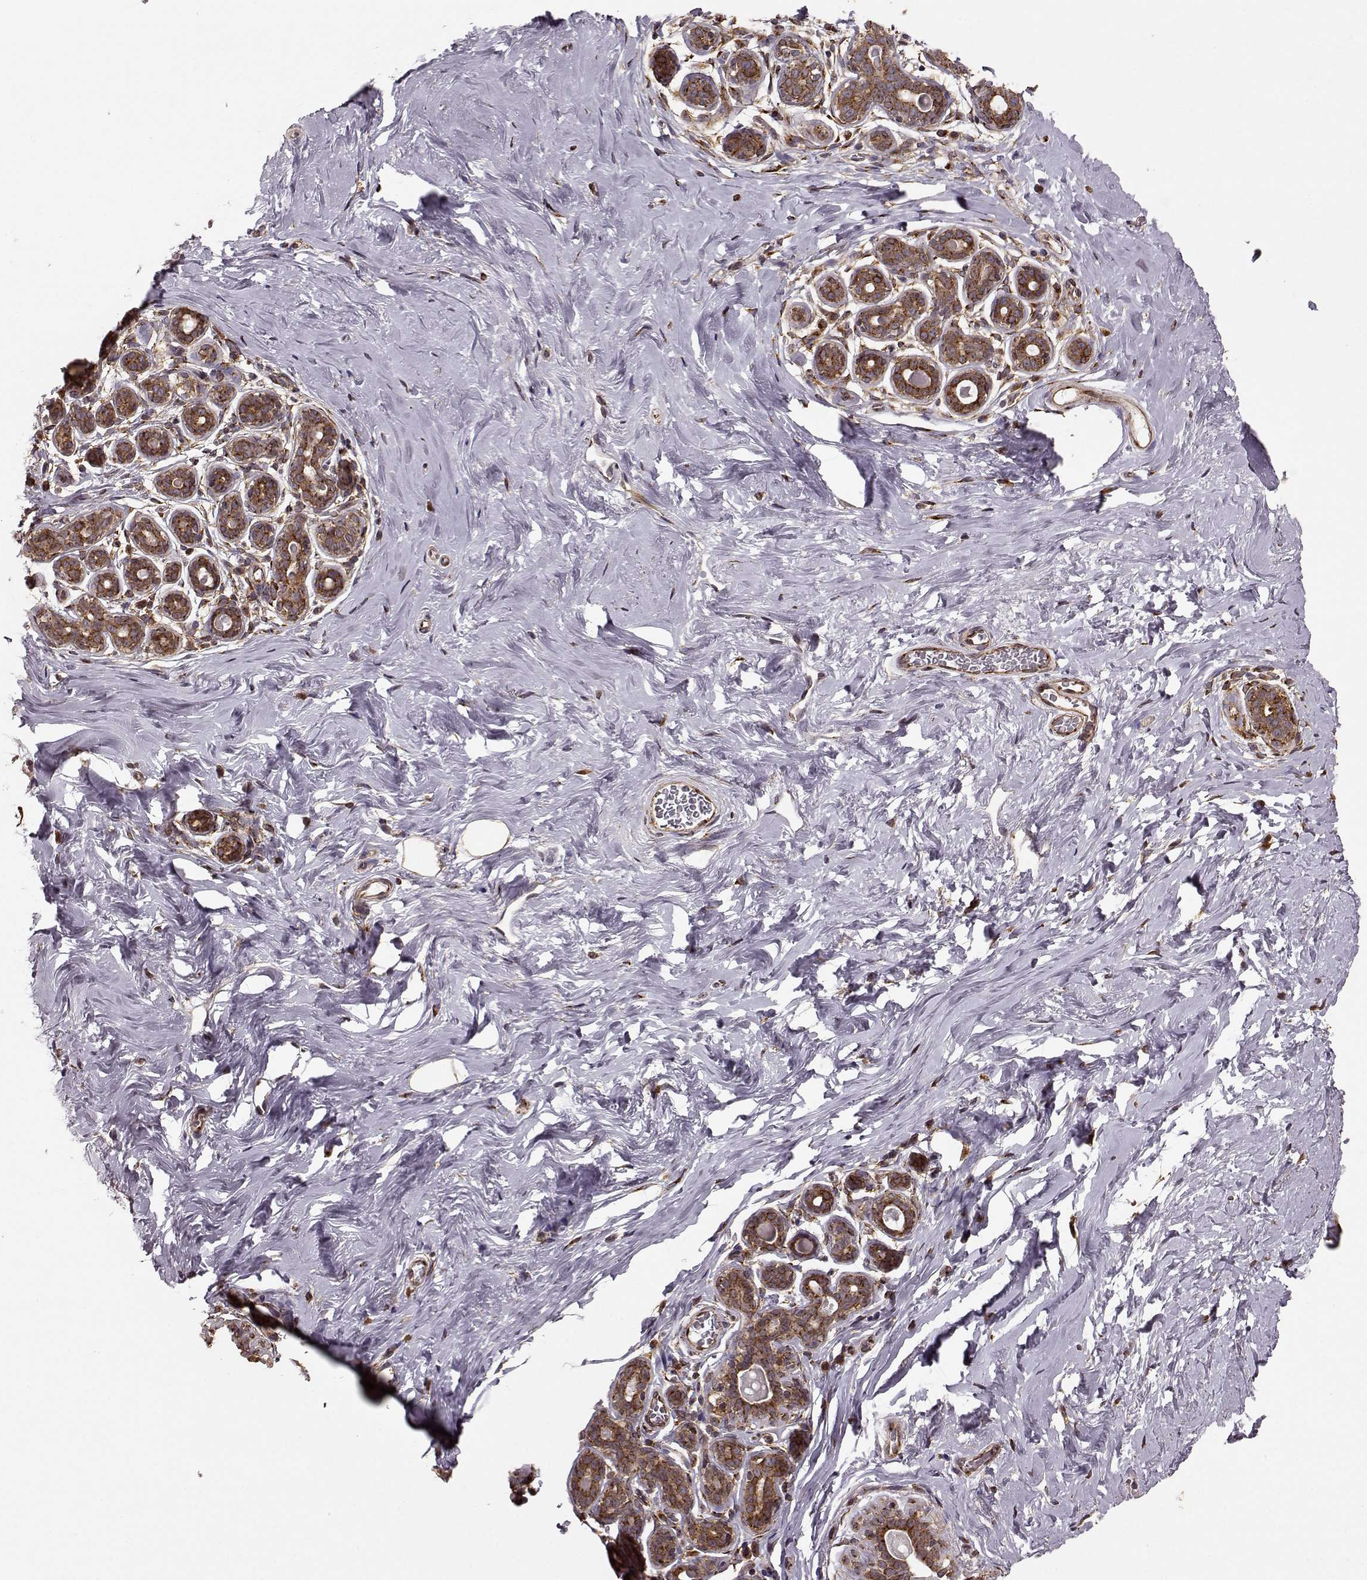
{"staining": {"intensity": "moderate", "quantity": ">75%", "location": "cytoplasmic/membranous"}, "tissue": "breast", "cell_type": "Adipocytes", "image_type": "normal", "snomed": [{"axis": "morphology", "description": "Normal tissue, NOS"}, {"axis": "topography", "description": "Skin"}, {"axis": "topography", "description": "Breast"}], "caption": "This histopathology image reveals immunohistochemistry (IHC) staining of normal human breast, with medium moderate cytoplasmic/membranous expression in about >75% of adipocytes.", "gene": "YIPF5", "patient": {"sex": "female", "age": 43}}